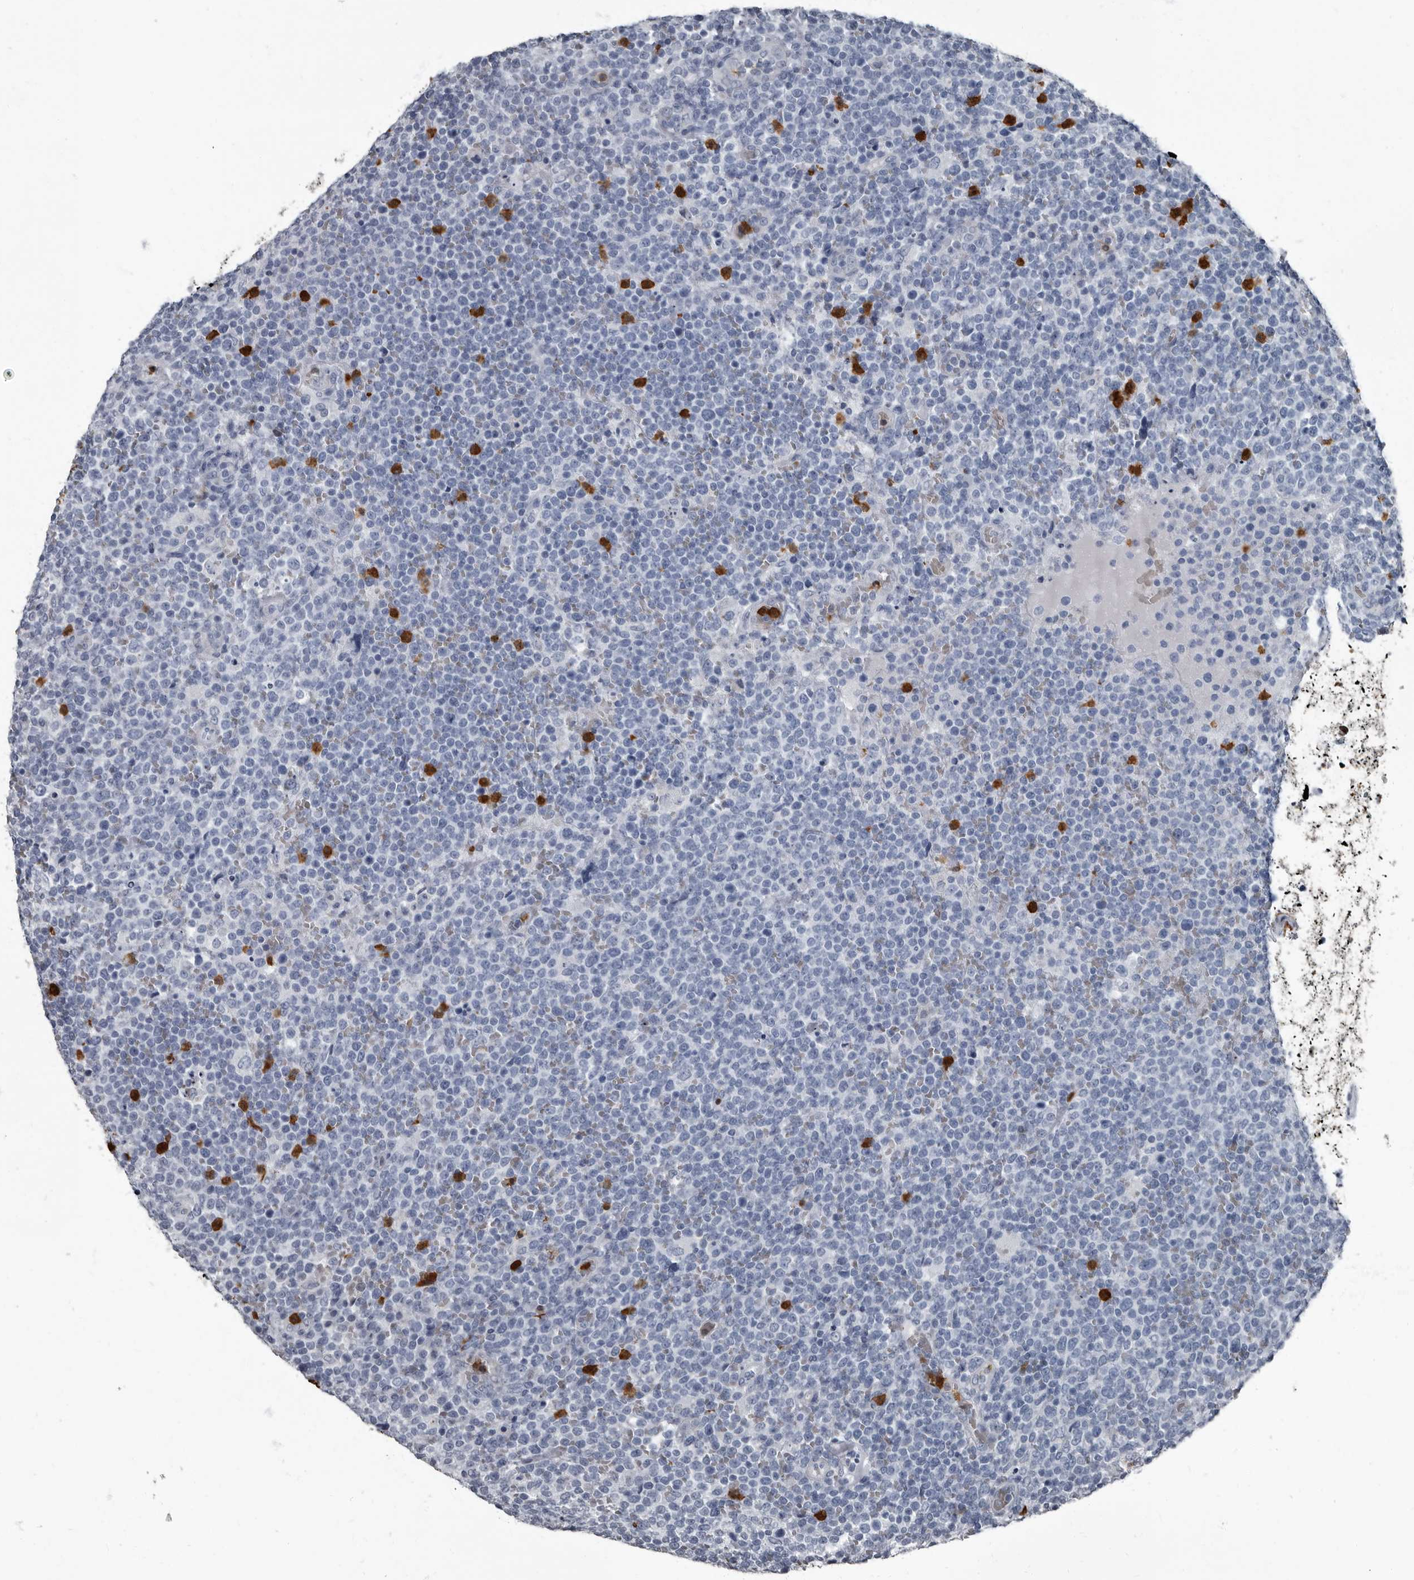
{"staining": {"intensity": "negative", "quantity": "none", "location": "none"}, "tissue": "lymphoma", "cell_type": "Tumor cells", "image_type": "cancer", "snomed": [{"axis": "morphology", "description": "Malignant lymphoma, non-Hodgkin's type, High grade"}, {"axis": "topography", "description": "Lymph node"}], "caption": "DAB immunohistochemical staining of human lymphoma reveals no significant positivity in tumor cells.", "gene": "TPD52L1", "patient": {"sex": "male", "age": 61}}